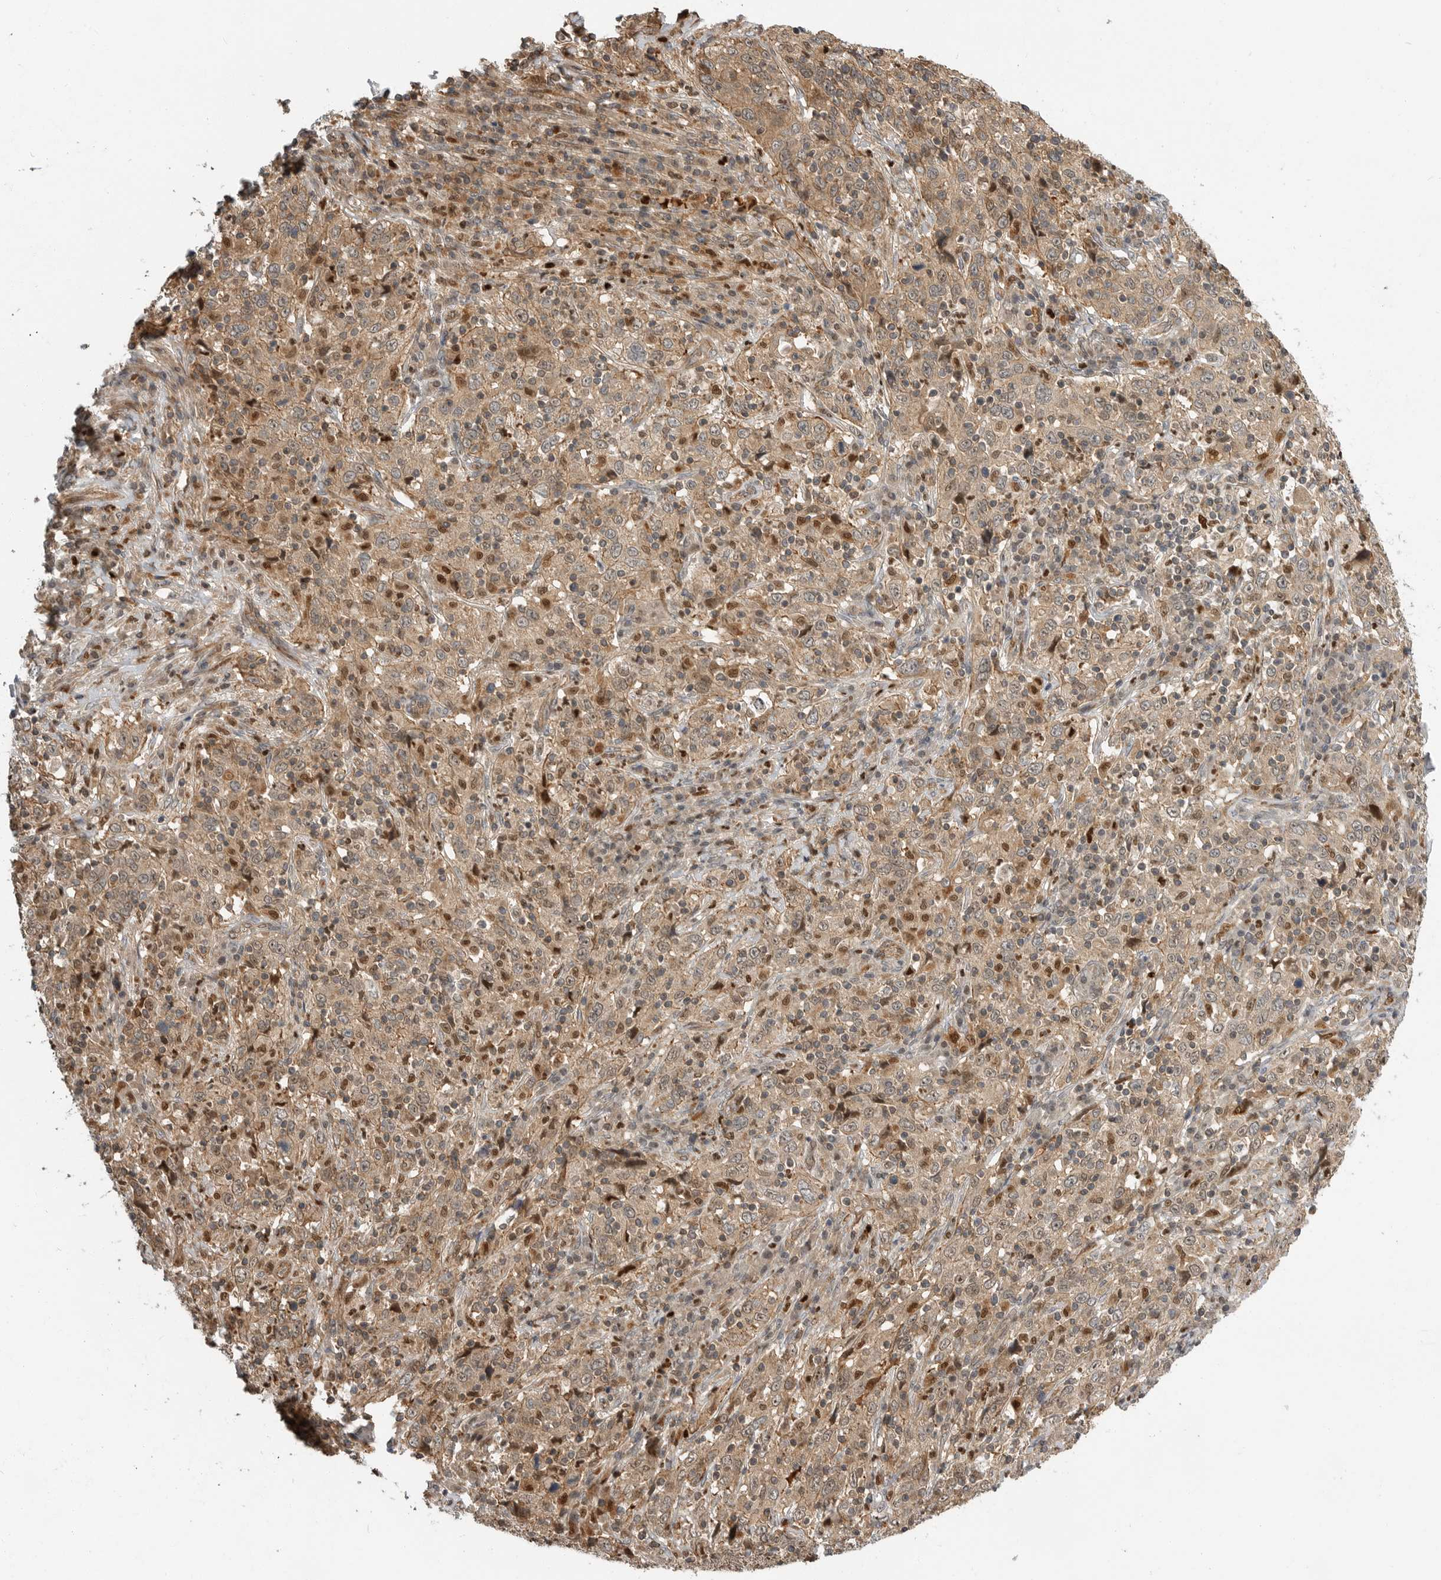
{"staining": {"intensity": "moderate", "quantity": ">75%", "location": "cytoplasmic/membranous,nuclear"}, "tissue": "cervical cancer", "cell_type": "Tumor cells", "image_type": "cancer", "snomed": [{"axis": "morphology", "description": "Squamous cell carcinoma, NOS"}, {"axis": "topography", "description": "Cervix"}], "caption": "Tumor cells exhibit medium levels of moderate cytoplasmic/membranous and nuclear staining in about >75% of cells in squamous cell carcinoma (cervical).", "gene": "STRAP", "patient": {"sex": "female", "age": 46}}